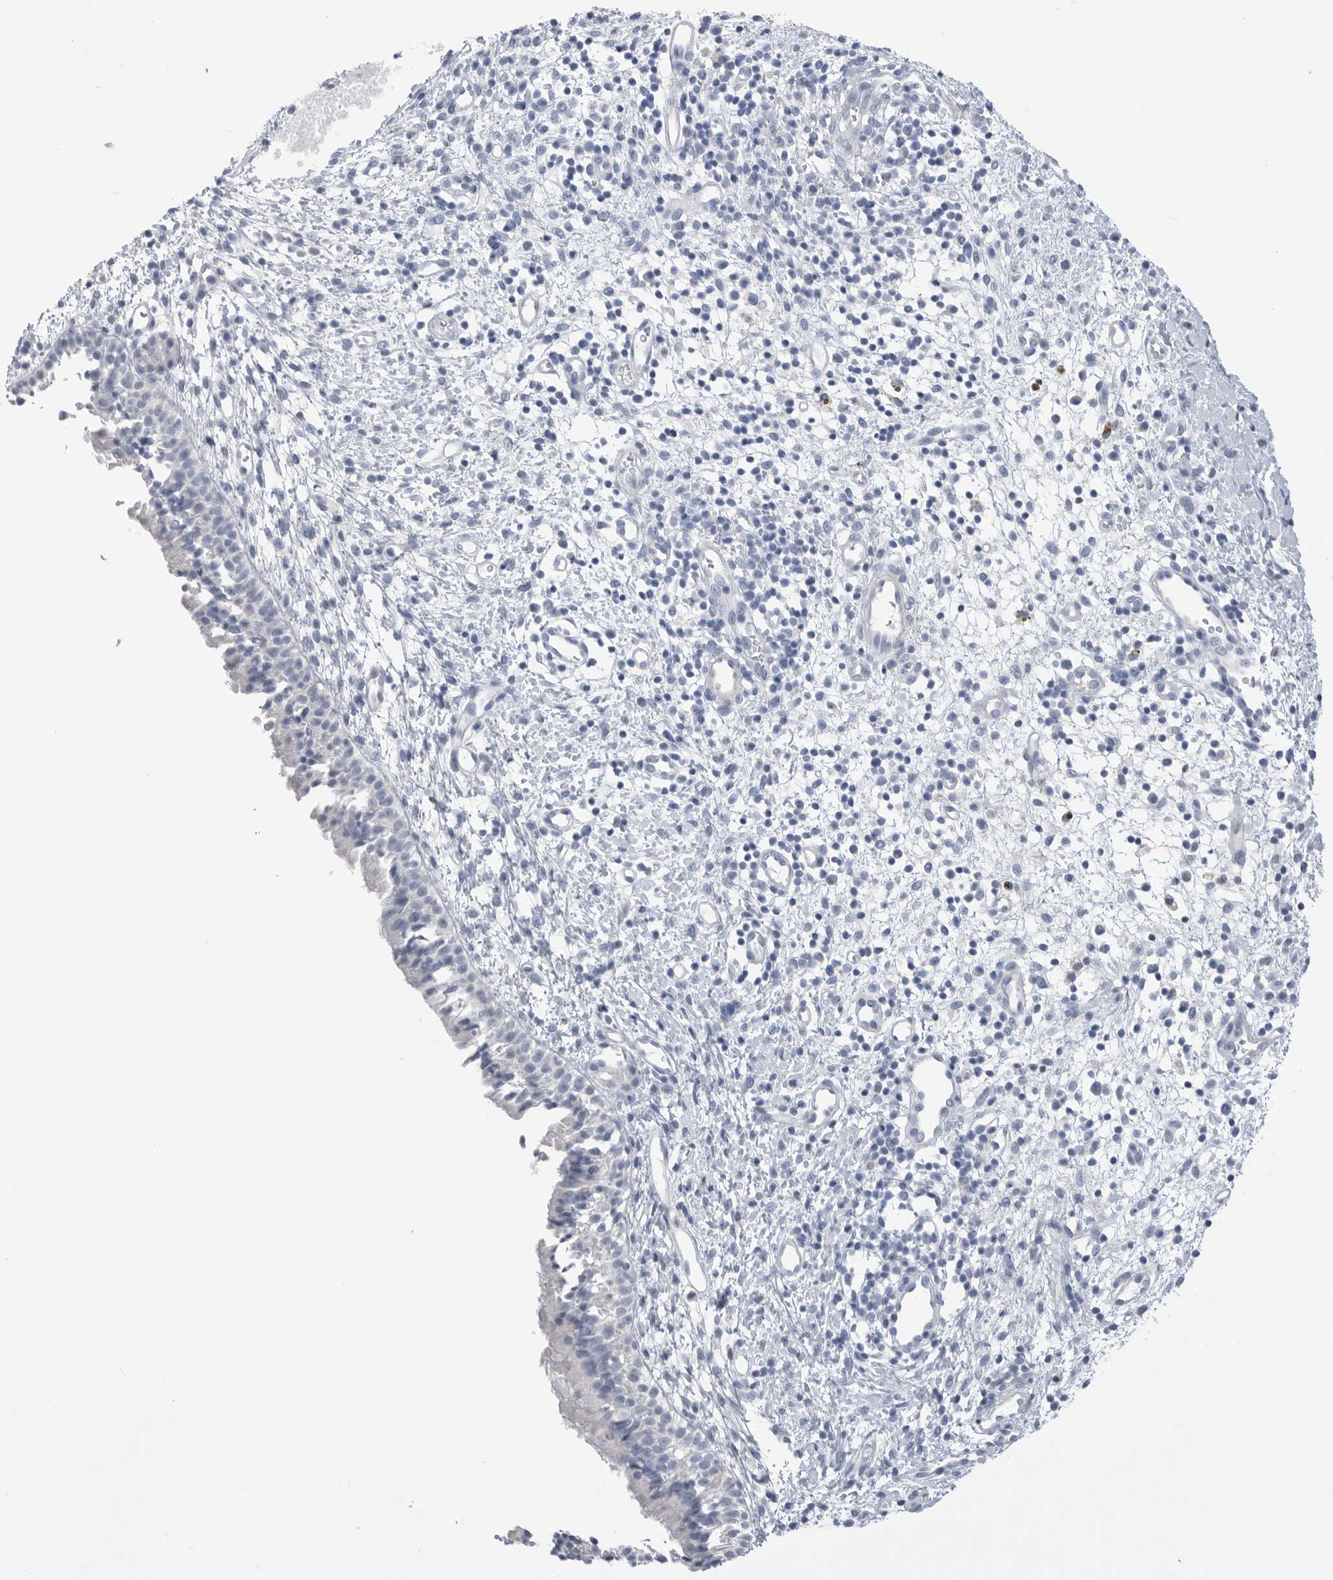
{"staining": {"intensity": "negative", "quantity": "none", "location": "none"}, "tissue": "nasopharynx", "cell_type": "Respiratory epithelial cells", "image_type": "normal", "snomed": [{"axis": "morphology", "description": "Normal tissue, NOS"}, {"axis": "topography", "description": "Nasopharynx"}], "caption": "Immunohistochemical staining of unremarkable nasopharynx shows no significant positivity in respiratory epithelial cells.", "gene": "ABHD12", "patient": {"sex": "male", "age": 22}}